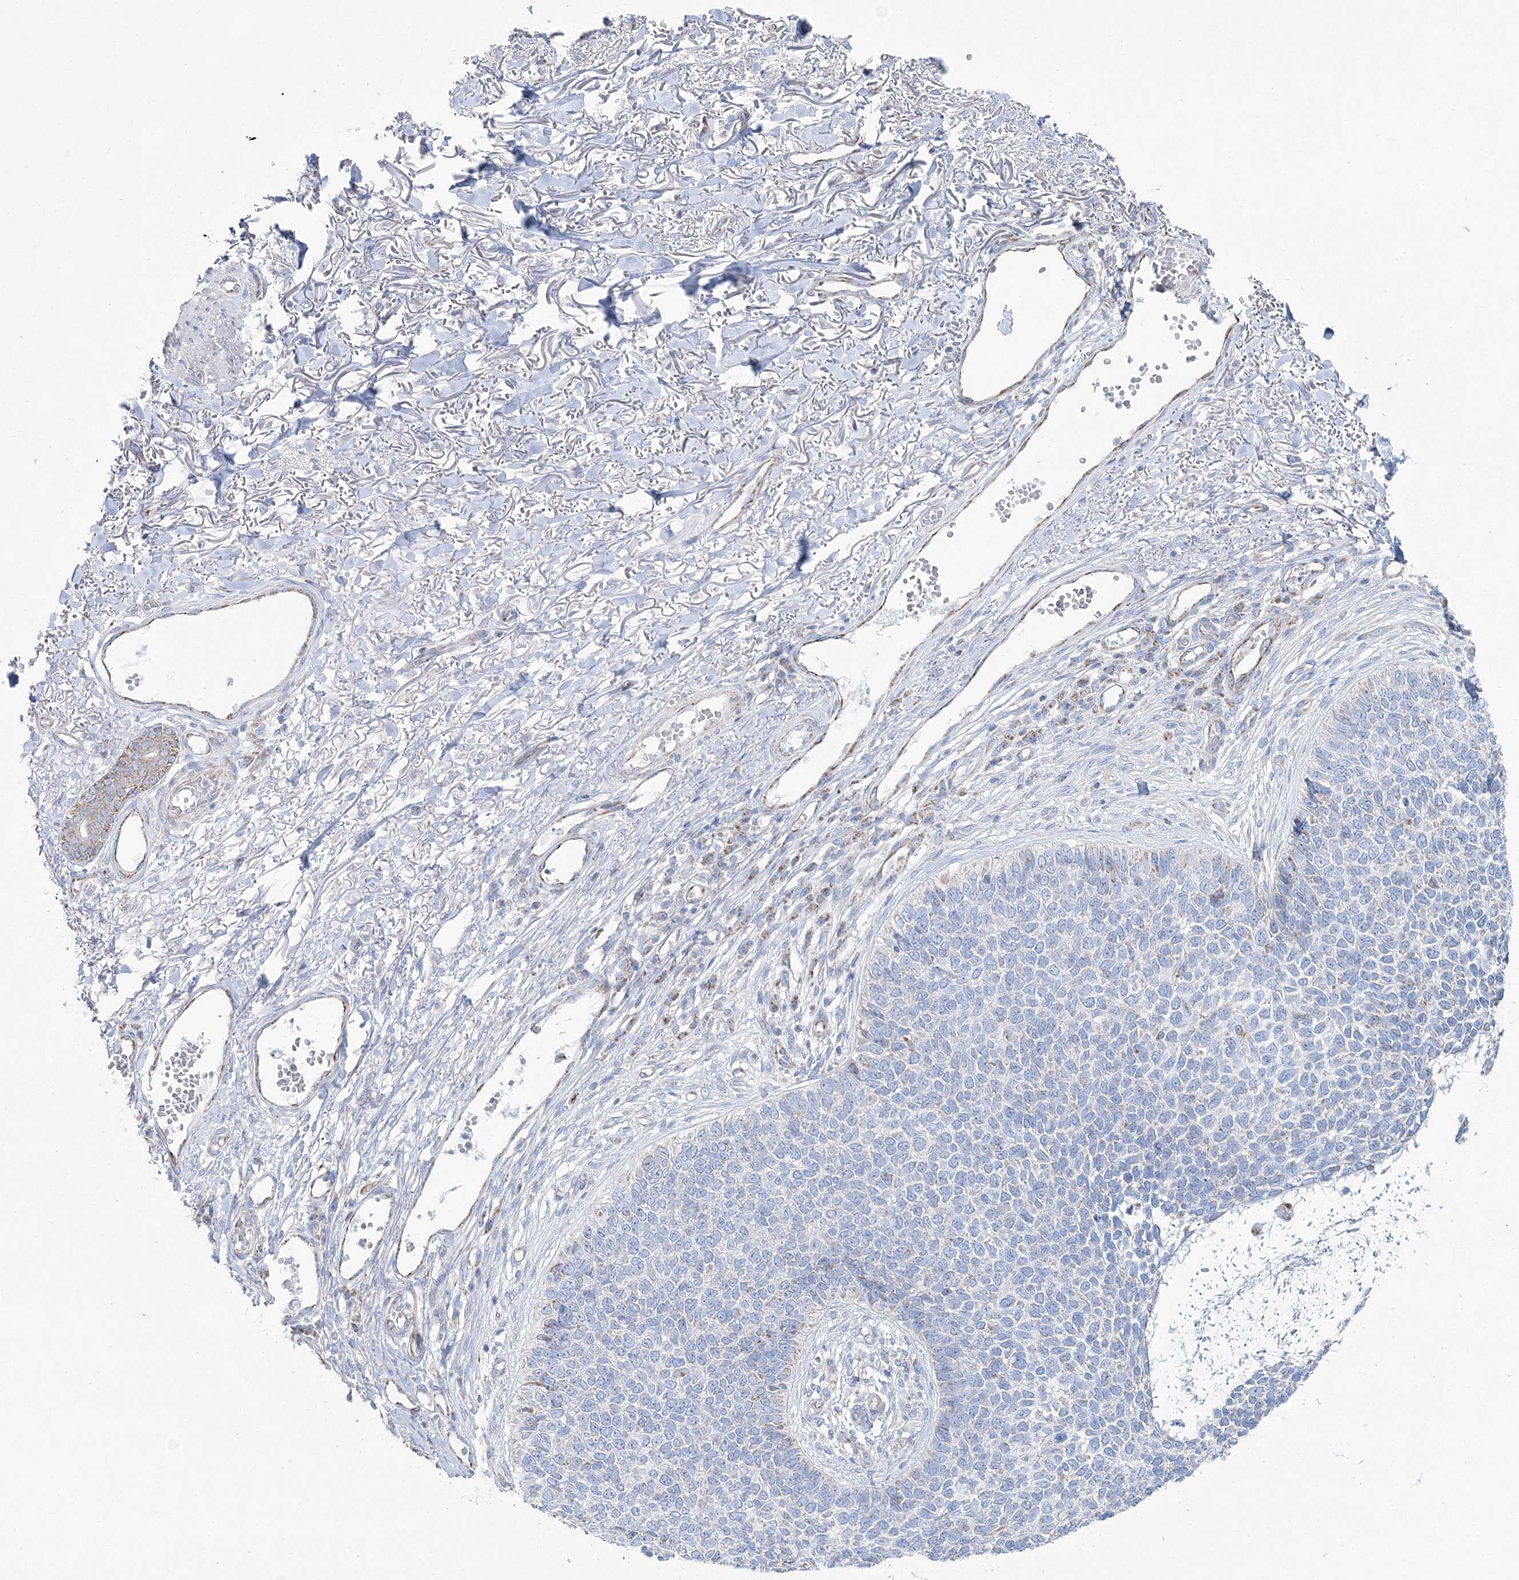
{"staining": {"intensity": "negative", "quantity": "none", "location": "none"}, "tissue": "skin cancer", "cell_type": "Tumor cells", "image_type": "cancer", "snomed": [{"axis": "morphology", "description": "Basal cell carcinoma"}, {"axis": "topography", "description": "Skin"}], "caption": "A high-resolution histopathology image shows immunohistochemistry (IHC) staining of basal cell carcinoma (skin), which demonstrates no significant staining in tumor cells. (DAB (3,3'-diaminobenzidine) immunohistochemistry visualized using brightfield microscopy, high magnification).", "gene": "HIBCH", "patient": {"sex": "female", "age": 84}}